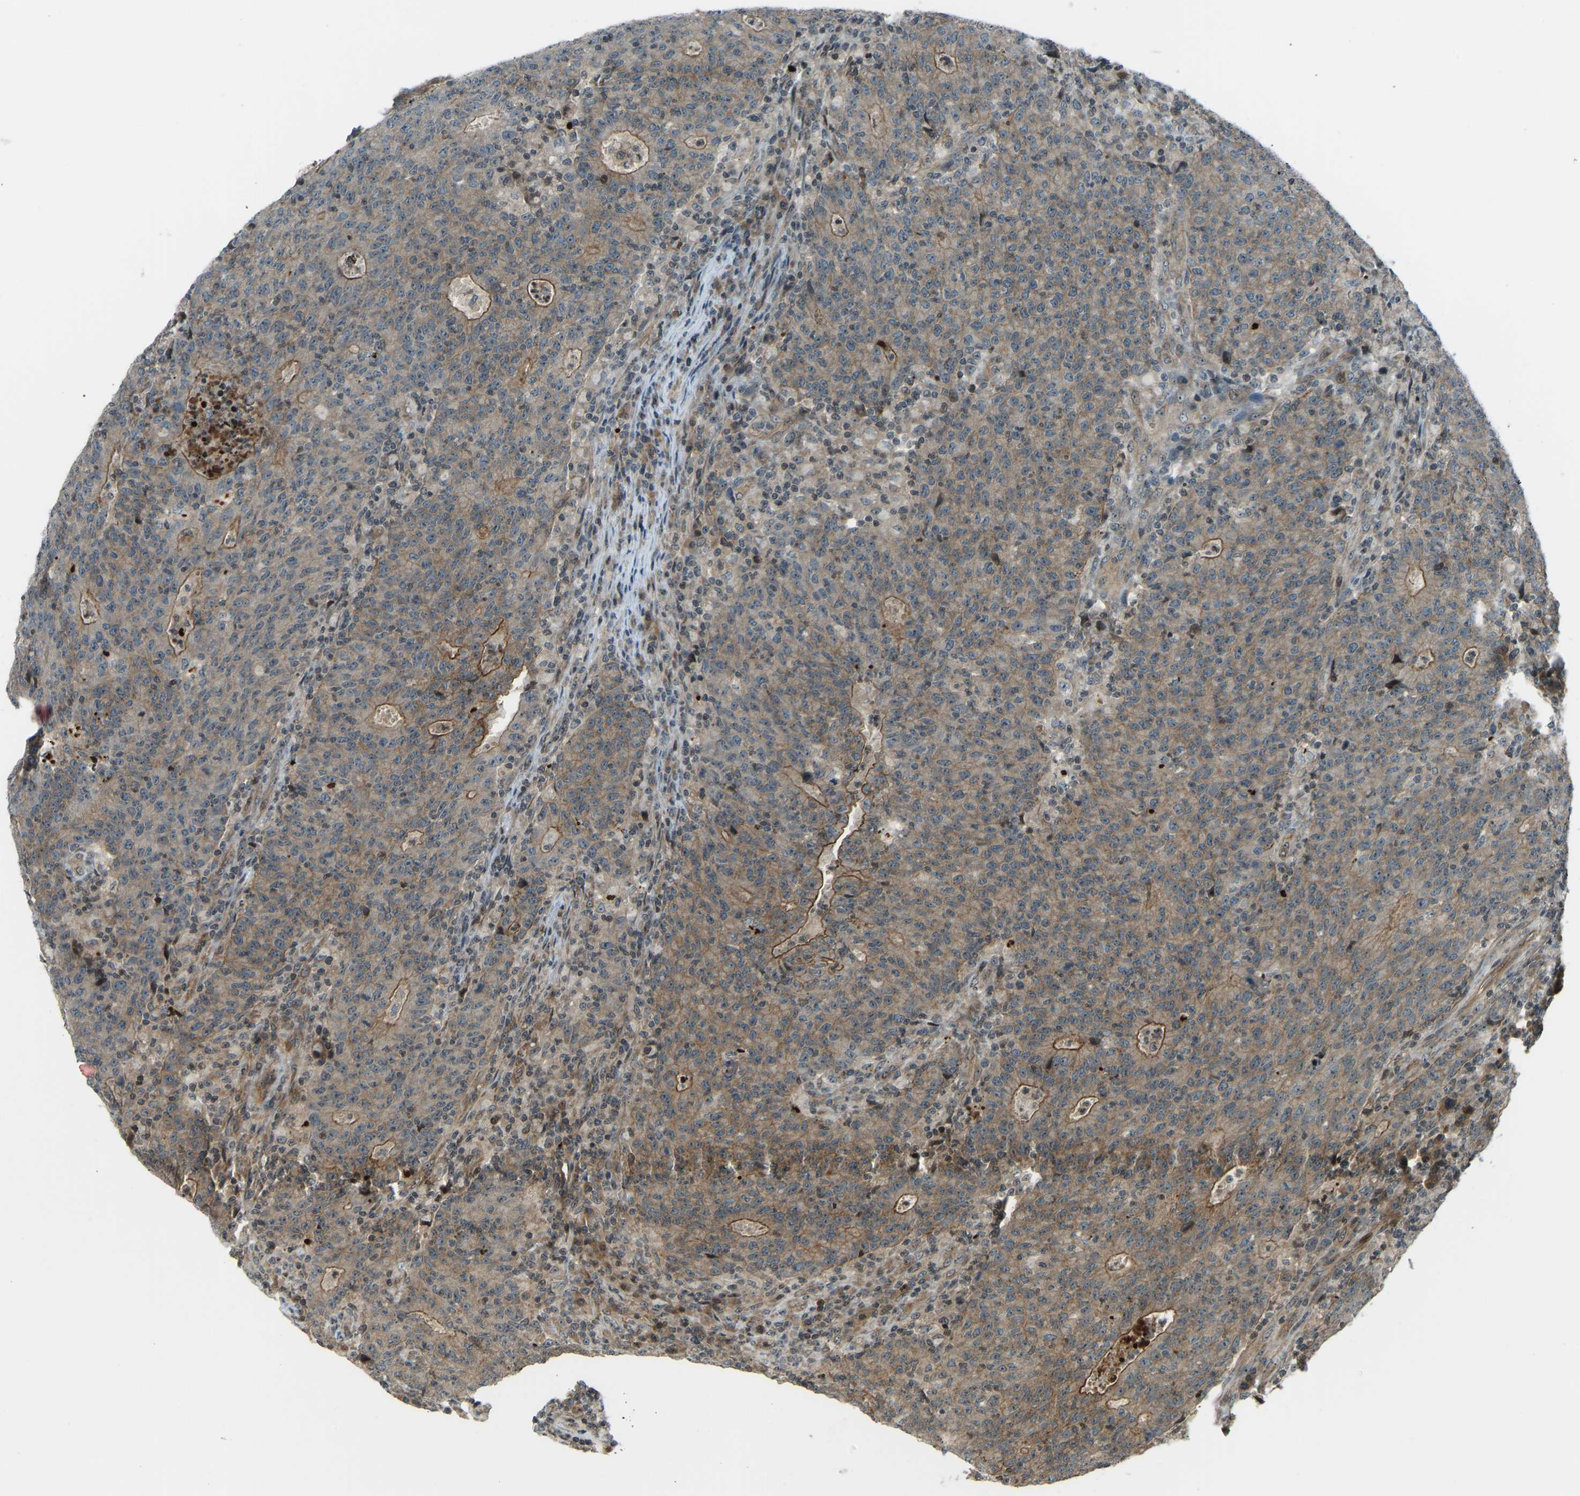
{"staining": {"intensity": "moderate", "quantity": ">75%", "location": "cytoplasmic/membranous"}, "tissue": "colorectal cancer", "cell_type": "Tumor cells", "image_type": "cancer", "snomed": [{"axis": "morphology", "description": "Adenocarcinoma, NOS"}, {"axis": "topography", "description": "Colon"}], "caption": "Brown immunohistochemical staining in colorectal adenocarcinoma reveals moderate cytoplasmic/membranous positivity in approximately >75% of tumor cells.", "gene": "SVOPL", "patient": {"sex": "female", "age": 75}}